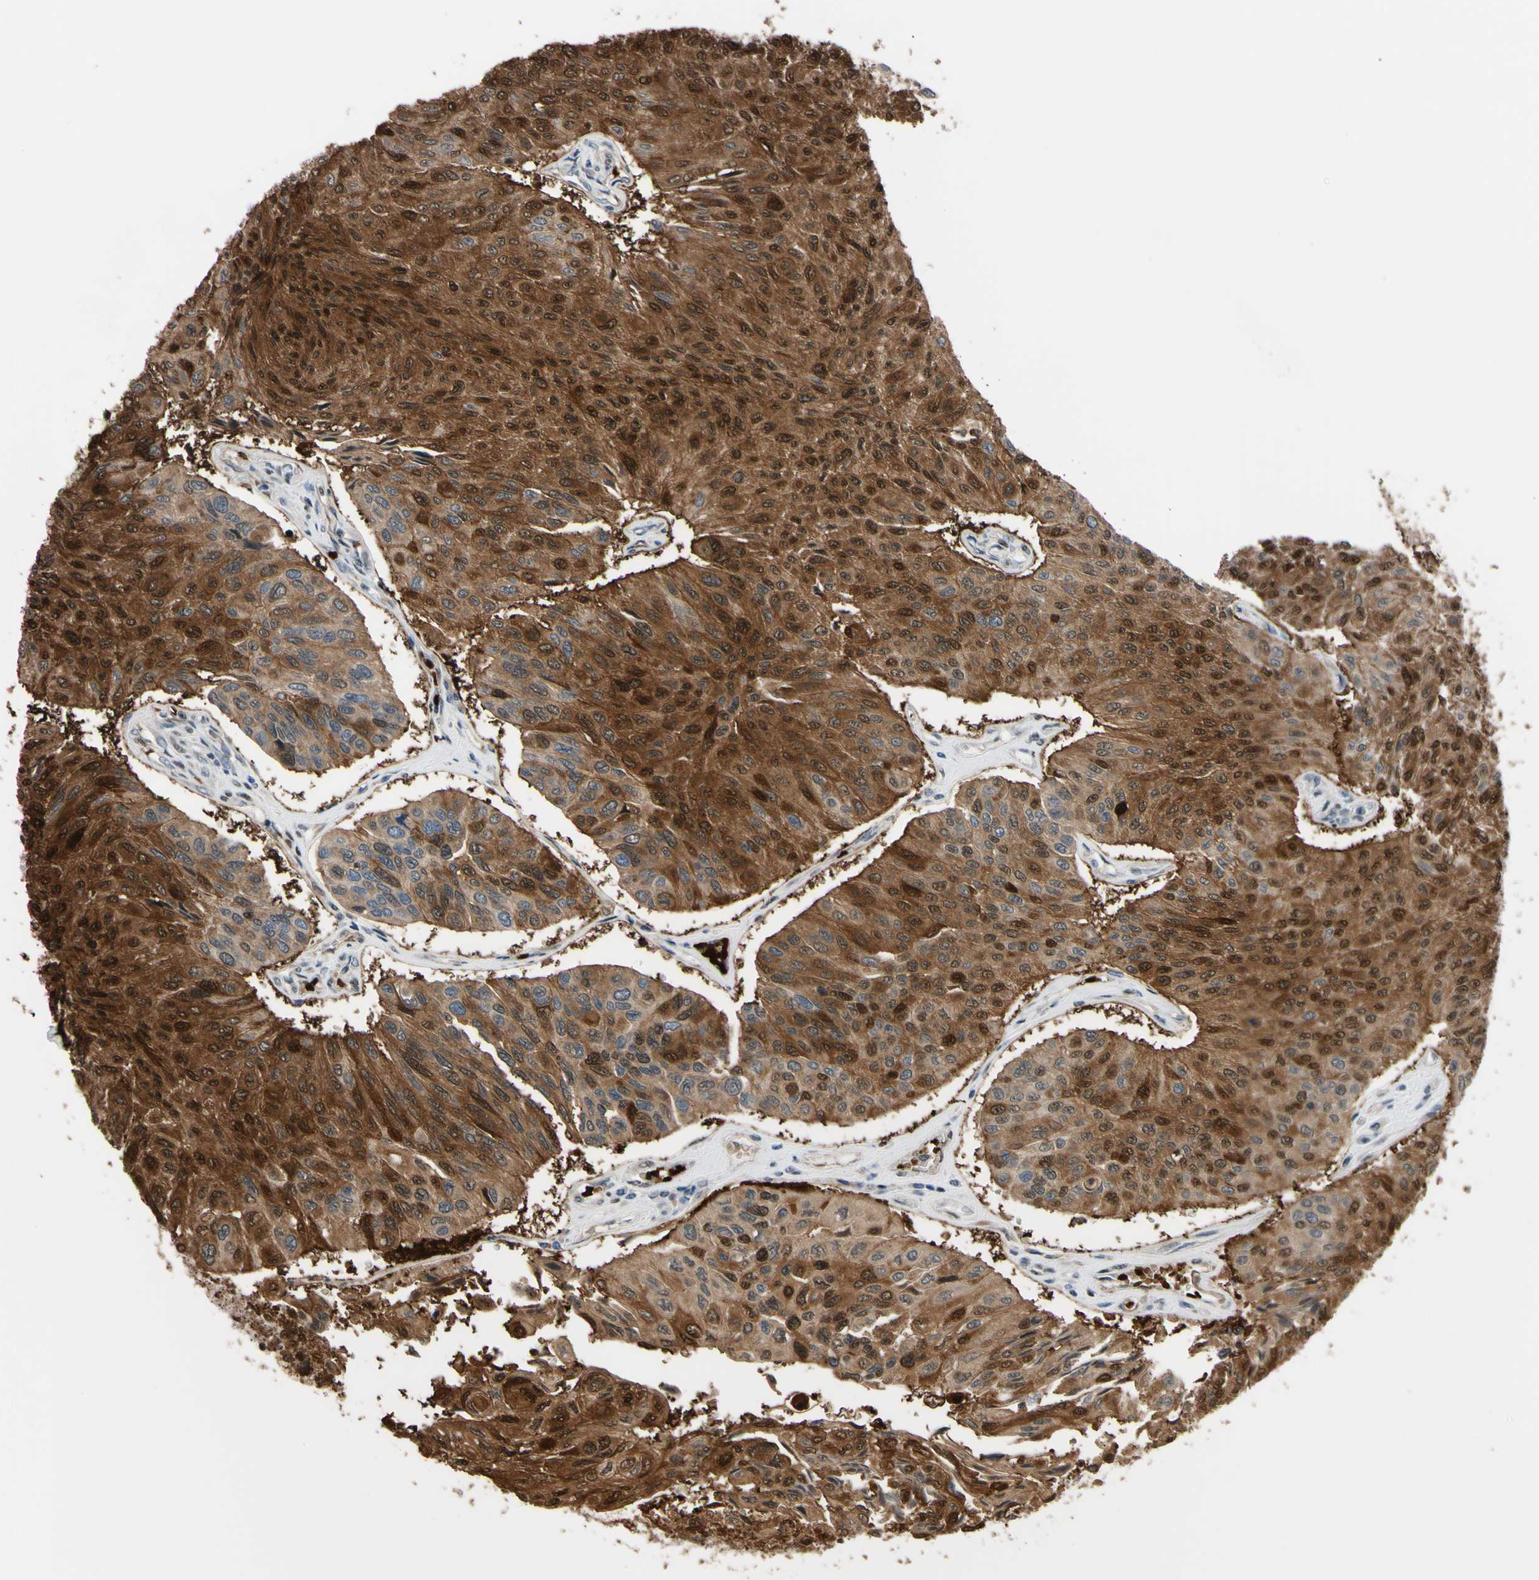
{"staining": {"intensity": "strong", "quantity": "25%-75%", "location": "cytoplasmic/membranous,nuclear"}, "tissue": "urothelial cancer", "cell_type": "Tumor cells", "image_type": "cancer", "snomed": [{"axis": "morphology", "description": "Urothelial carcinoma, High grade"}, {"axis": "topography", "description": "Urinary bladder"}], "caption": "DAB immunohistochemical staining of urothelial cancer demonstrates strong cytoplasmic/membranous and nuclear protein positivity in about 25%-75% of tumor cells.", "gene": "THAP12", "patient": {"sex": "male", "age": 66}}